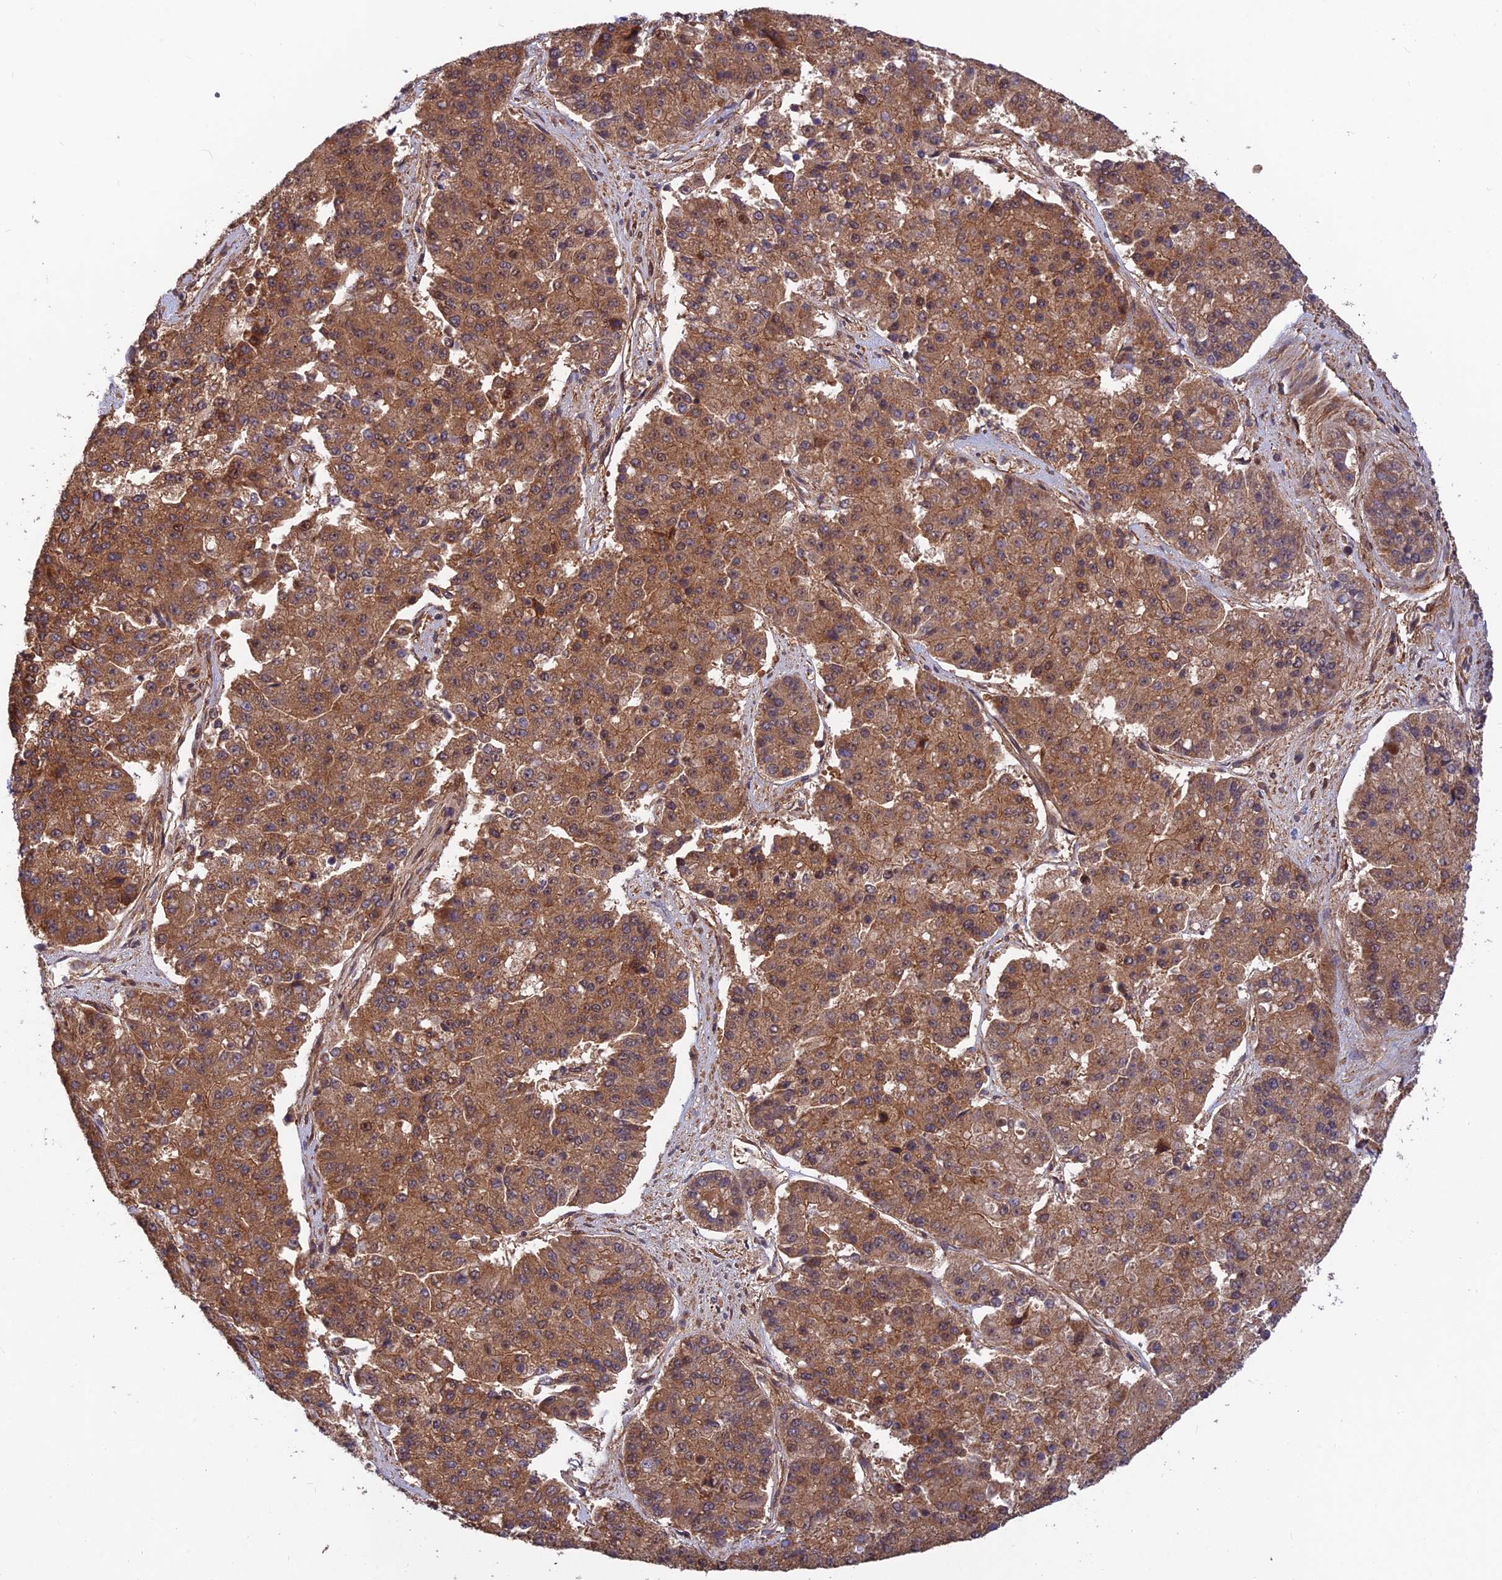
{"staining": {"intensity": "moderate", "quantity": ">75%", "location": "cytoplasmic/membranous"}, "tissue": "pancreatic cancer", "cell_type": "Tumor cells", "image_type": "cancer", "snomed": [{"axis": "morphology", "description": "Adenocarcinoma, NOS"}, {"axis": "topography", "description": "Pancreas"}], "caption": "Pancreatic cancer (adenocarcinoma) was stained to show a protein in brown. There is medium levels of moderate cytoplasmic/membranous expression in about >75% of tumor cells. (brown staining indicates protein expression, while blue staining denotes nuclei).", "gene": "RELCH", "patient": {"sex": "male", "age": 50}}